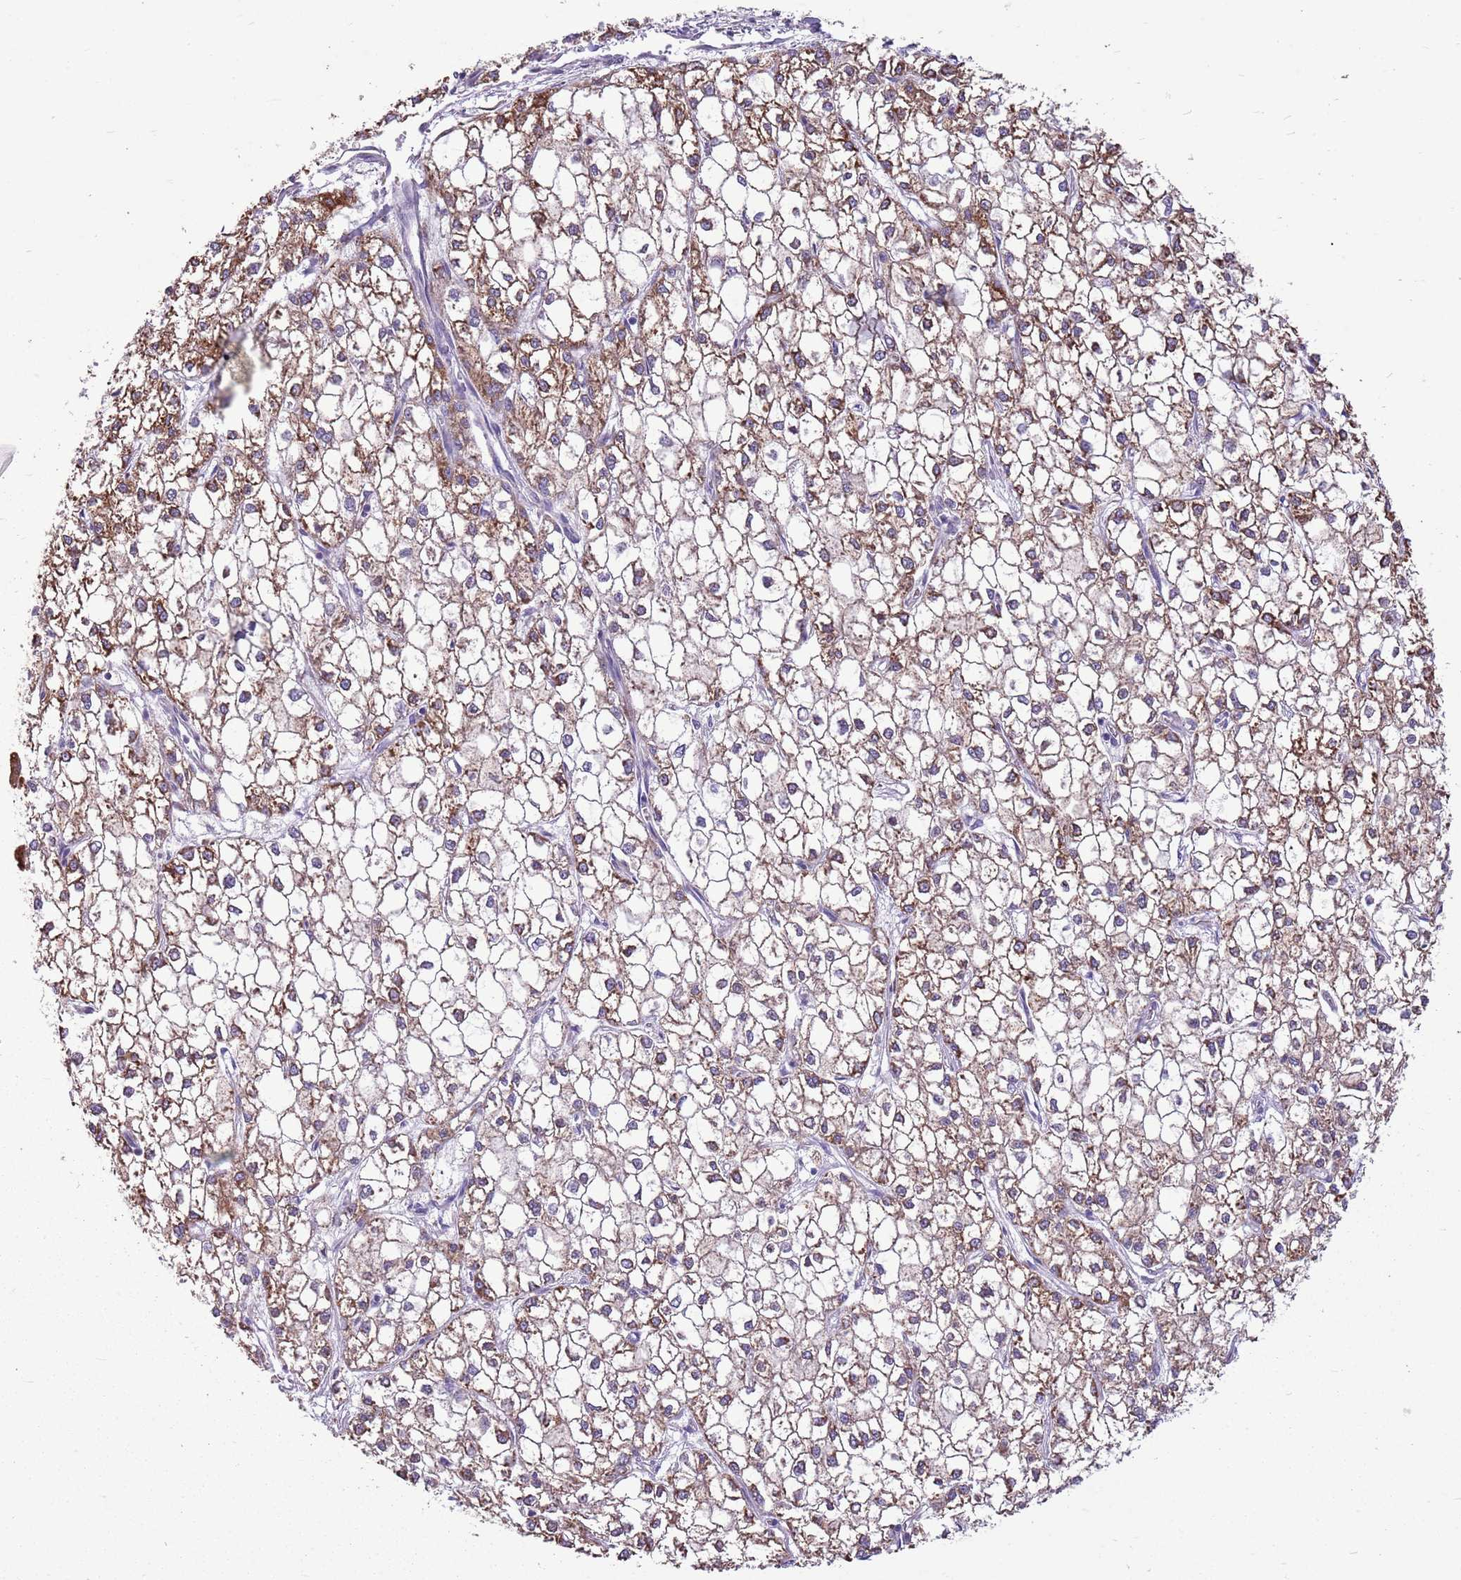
{"staining": {"intensity": "moderate", "quantity": ">75%", "location": "cytoplasmic/membranous"}, "tissue": "liver cancer", "cell_type": "Tumor cells", "image_type": "cancer", "snomed": [{"axis": "morphology", "description": "Carcinoma, Hepatocellular, NOS"}, {"axis": "topography", "description": "Liver"}], "caption": "This is a photomicrograph of IHC staining of liver cancer, which shows moderate expression in the cytoplasmic/membranous of tumor cells.", "gene": "KCTD19", "patient": {"sex": "female", "age": 43}}